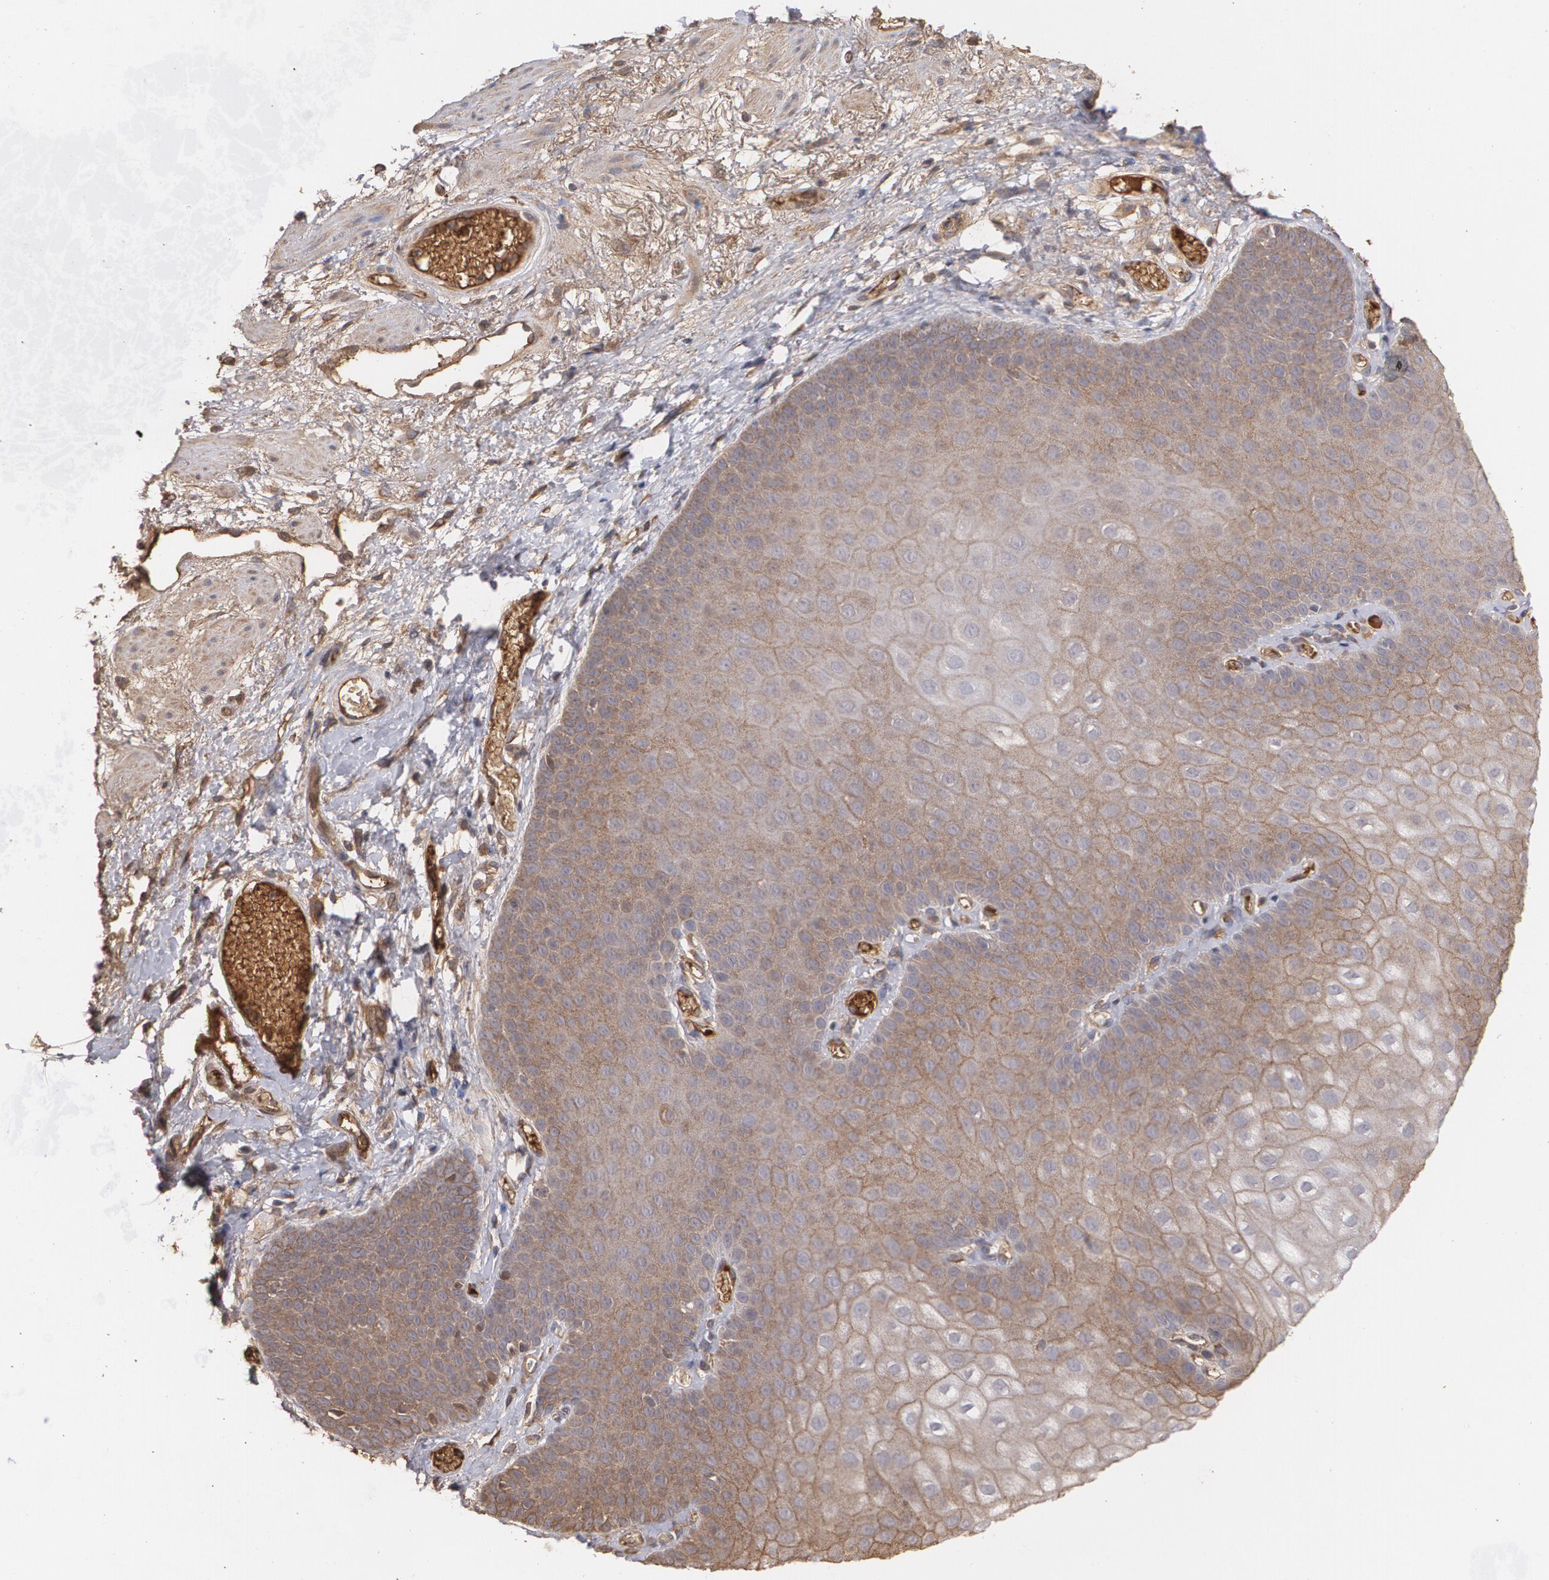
{"staining": {"intensity": "weak", "quantity": ">75%", "location": "cytoplasmic/membranous"}, "tissue": "skin", "cell_type": "Epidermal cells", "image_type": "normal", "snomed": [{"axis": "morphology", "description": "Normal tissue, NOS"}, {"axis": "morphology", "description": "Hemorrhoids"}, {"axis": "morphology", "description": "Inflammation, NOS"}, {"axis": "topography", "description": "Anal"}], "caption": "Approximately >75% of epidermal cells in unremarkable skin exhibit weak cytoplasmic/membranous protein expression as visualized by brown immunohistochemical staining.", "gene": "PON1", "patient": {"sex": "male", "age": 60}}